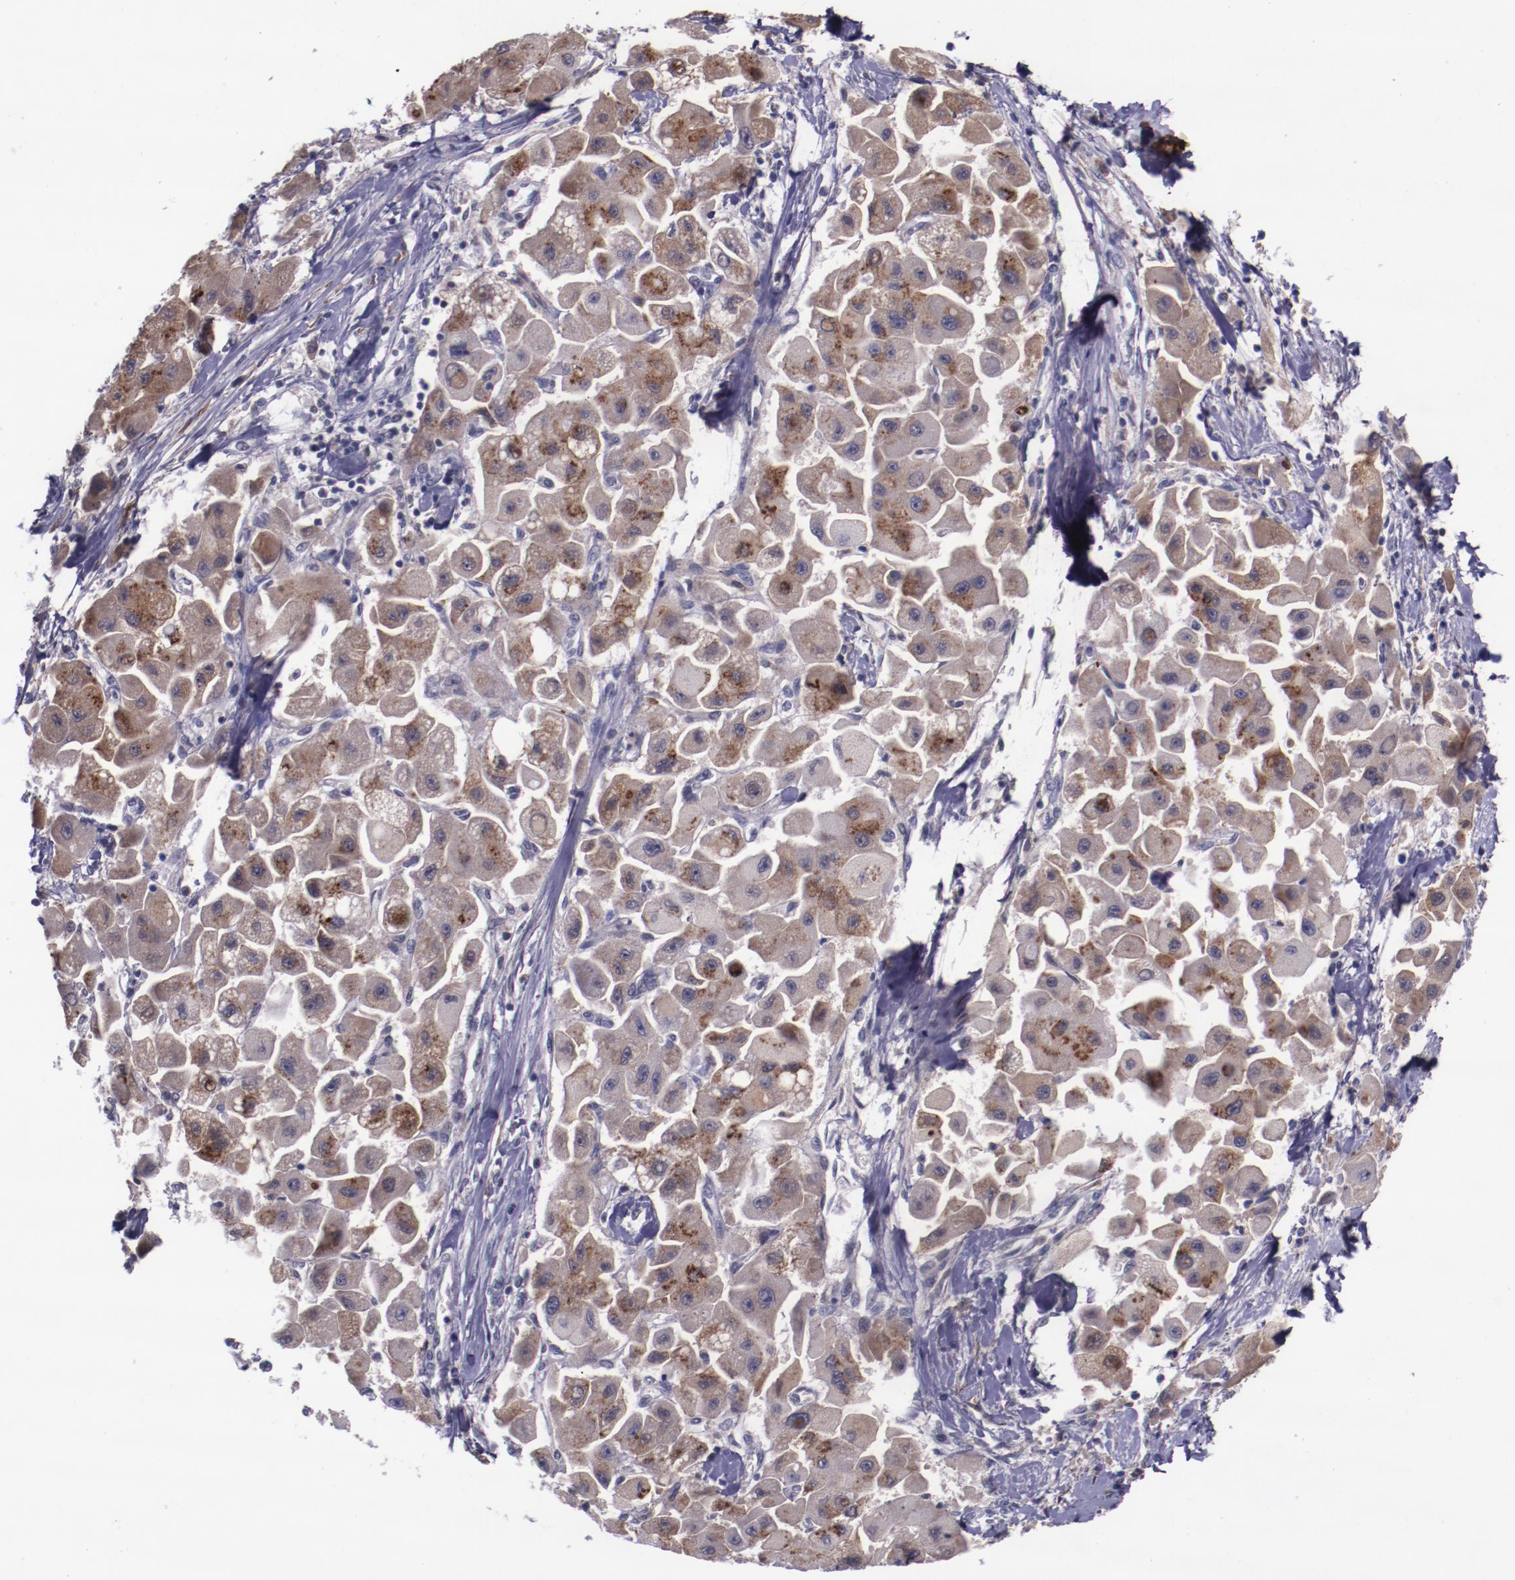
{"staining": {"intensity": "moderate", "quantity": ">75%", "location": "cytoplasmic/membranous"}, "tissue": "liver cancer", "cell_type": "Tumor cells", "image_type": "cancer", "snomed": [{"axis": "morphology", "description": "Carcinoma, Hepatocellular, NOS"}, {"axis": "topography", "description": "Liver"}], "caption": "Protein staining of liver cancer tissue displays moderate cytoplasmic/membranous staining in approximately >75% of tumor cells.", "gene": "APOH", "patient": {"sex": "male", "age": 24}}